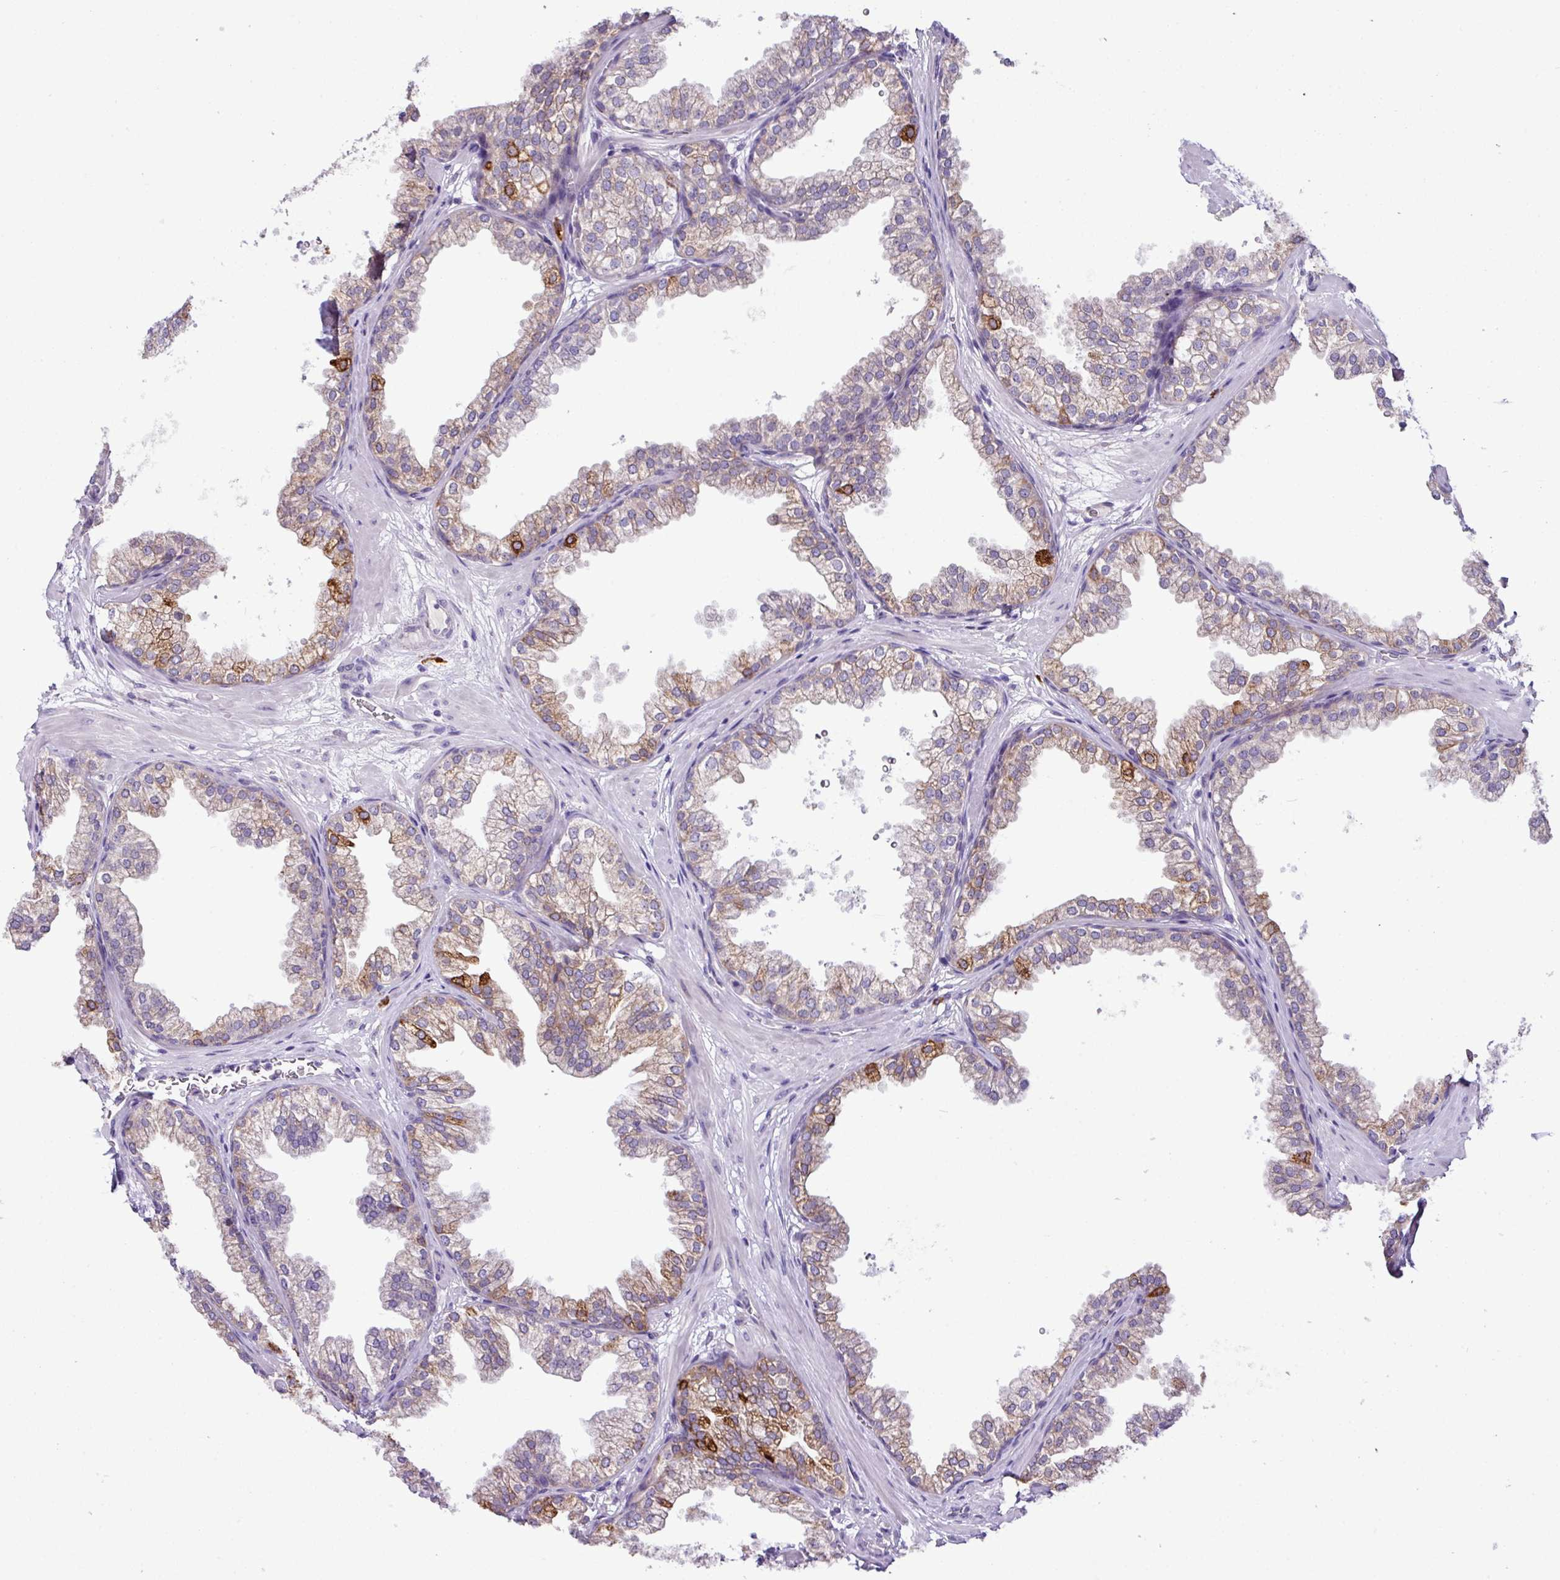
{"staining": {"intensity": "strong", "quantity": "<25%", "location": "cytoplasmic/membranous"}, "tissue": "prostate", "cell_type": "Glandular cells", "image_type": "normal", "snomed": [{"axis": "morphology", "description": "Normal tissue, NOS"}, {"axis": "topography", "description": "Prostate"}], "caption": "The micrograph demonstrates staining of benign prostate, revealing strong cytoplasmic/membranous protein positivity (brown color) within glandular cells. The staining was performed using DAB (3,3'-diaminobenzidine), with brown indicating positive protein expression. Nuclei are stained blue with hematoxylin.", "gene": "RGS21", "patient": {"sex": "male", "age": 37}}